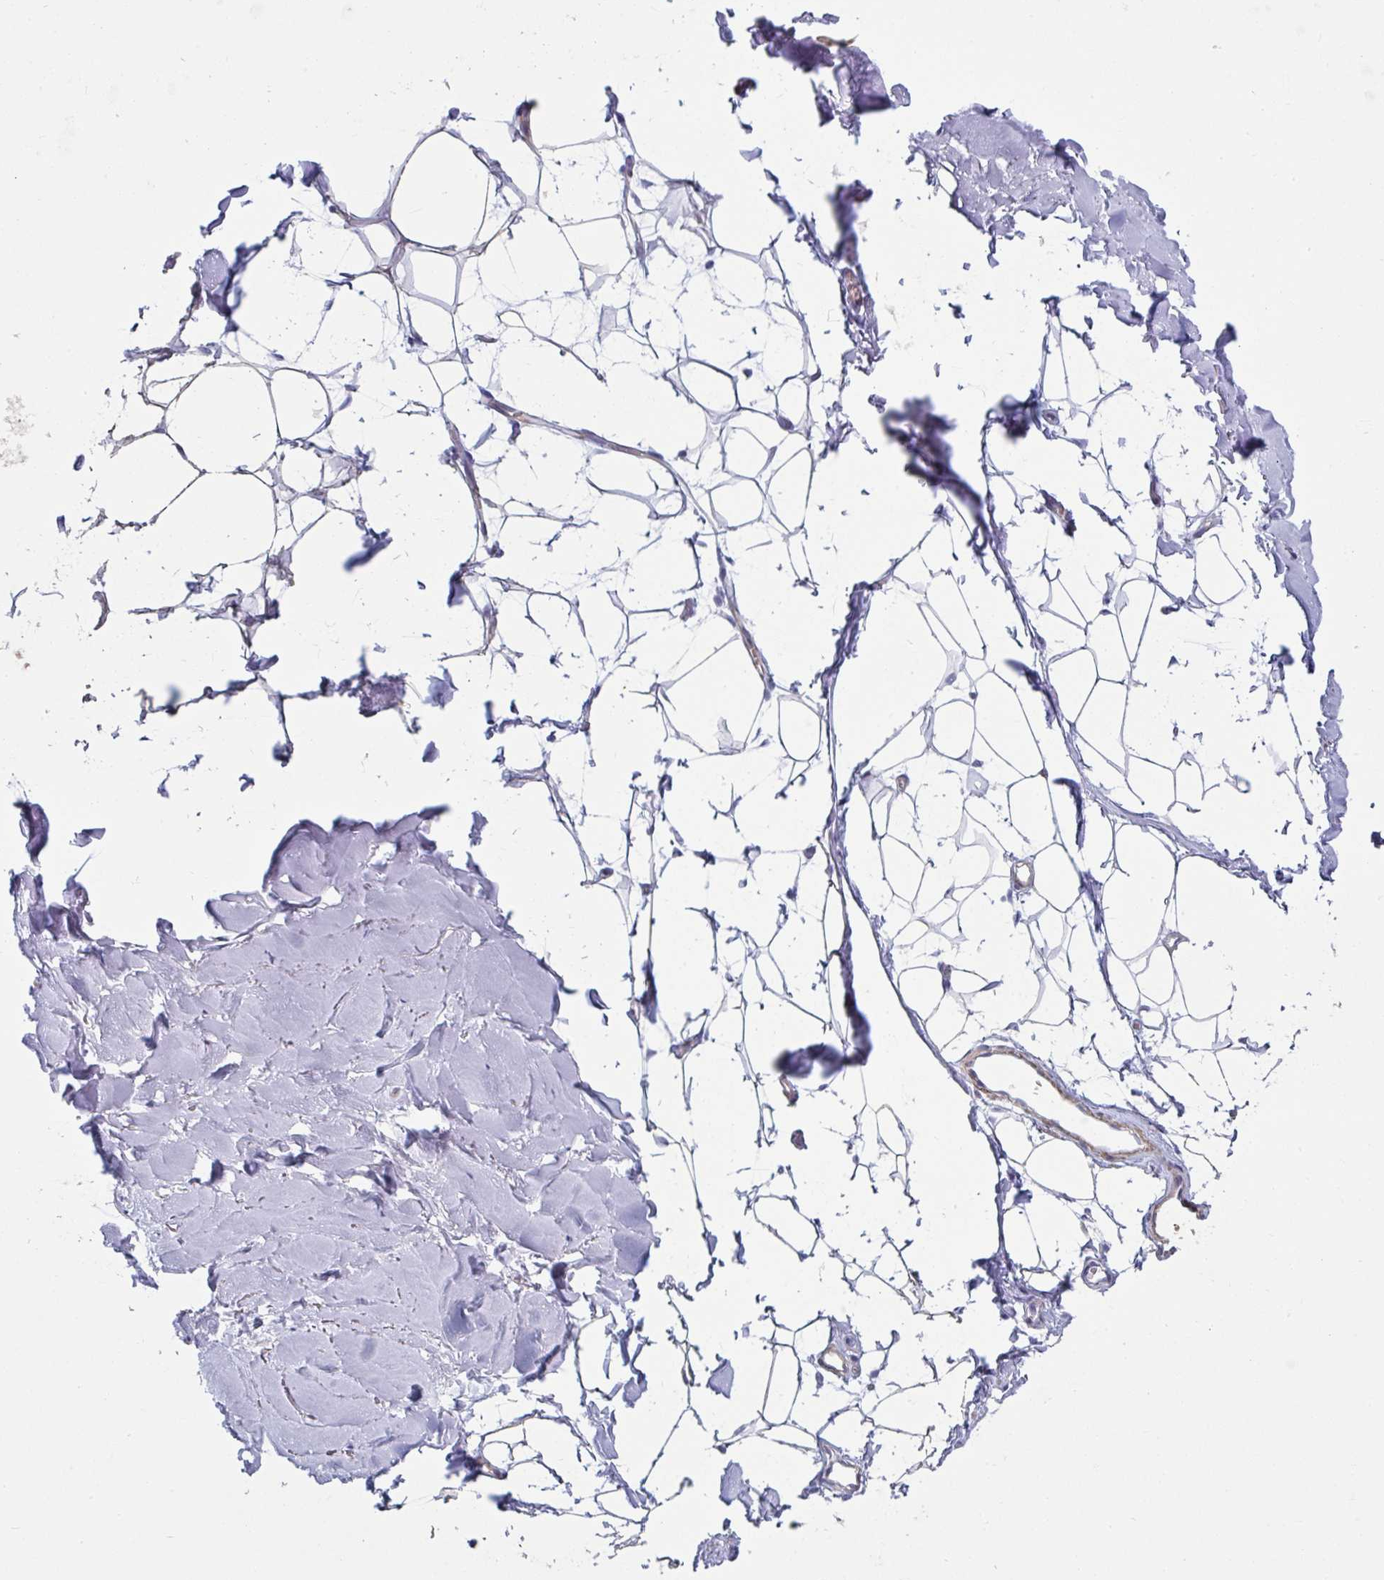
{"staining": {"intensity": "negative", "quantity": "none", "location": "none"}, "tissue": "adipose tissue", "cell_type": "Adipocytes", "image_type": "normal", "snomed": [{"axis": "morphology", "description": "Normal tissue, NOS"}, {"axis": "topography", "description": "Cartilage tissue"}, {"axis": "topography", "description": "Bronchus"}], "caption": "Micrograph shows no protein positivity in adipocytes of benign adipose tissue. (IHC, brightfield microscopy, high magnification).", "gene": "OR5P3", "patient": {"sex": "female", "age": 79}}